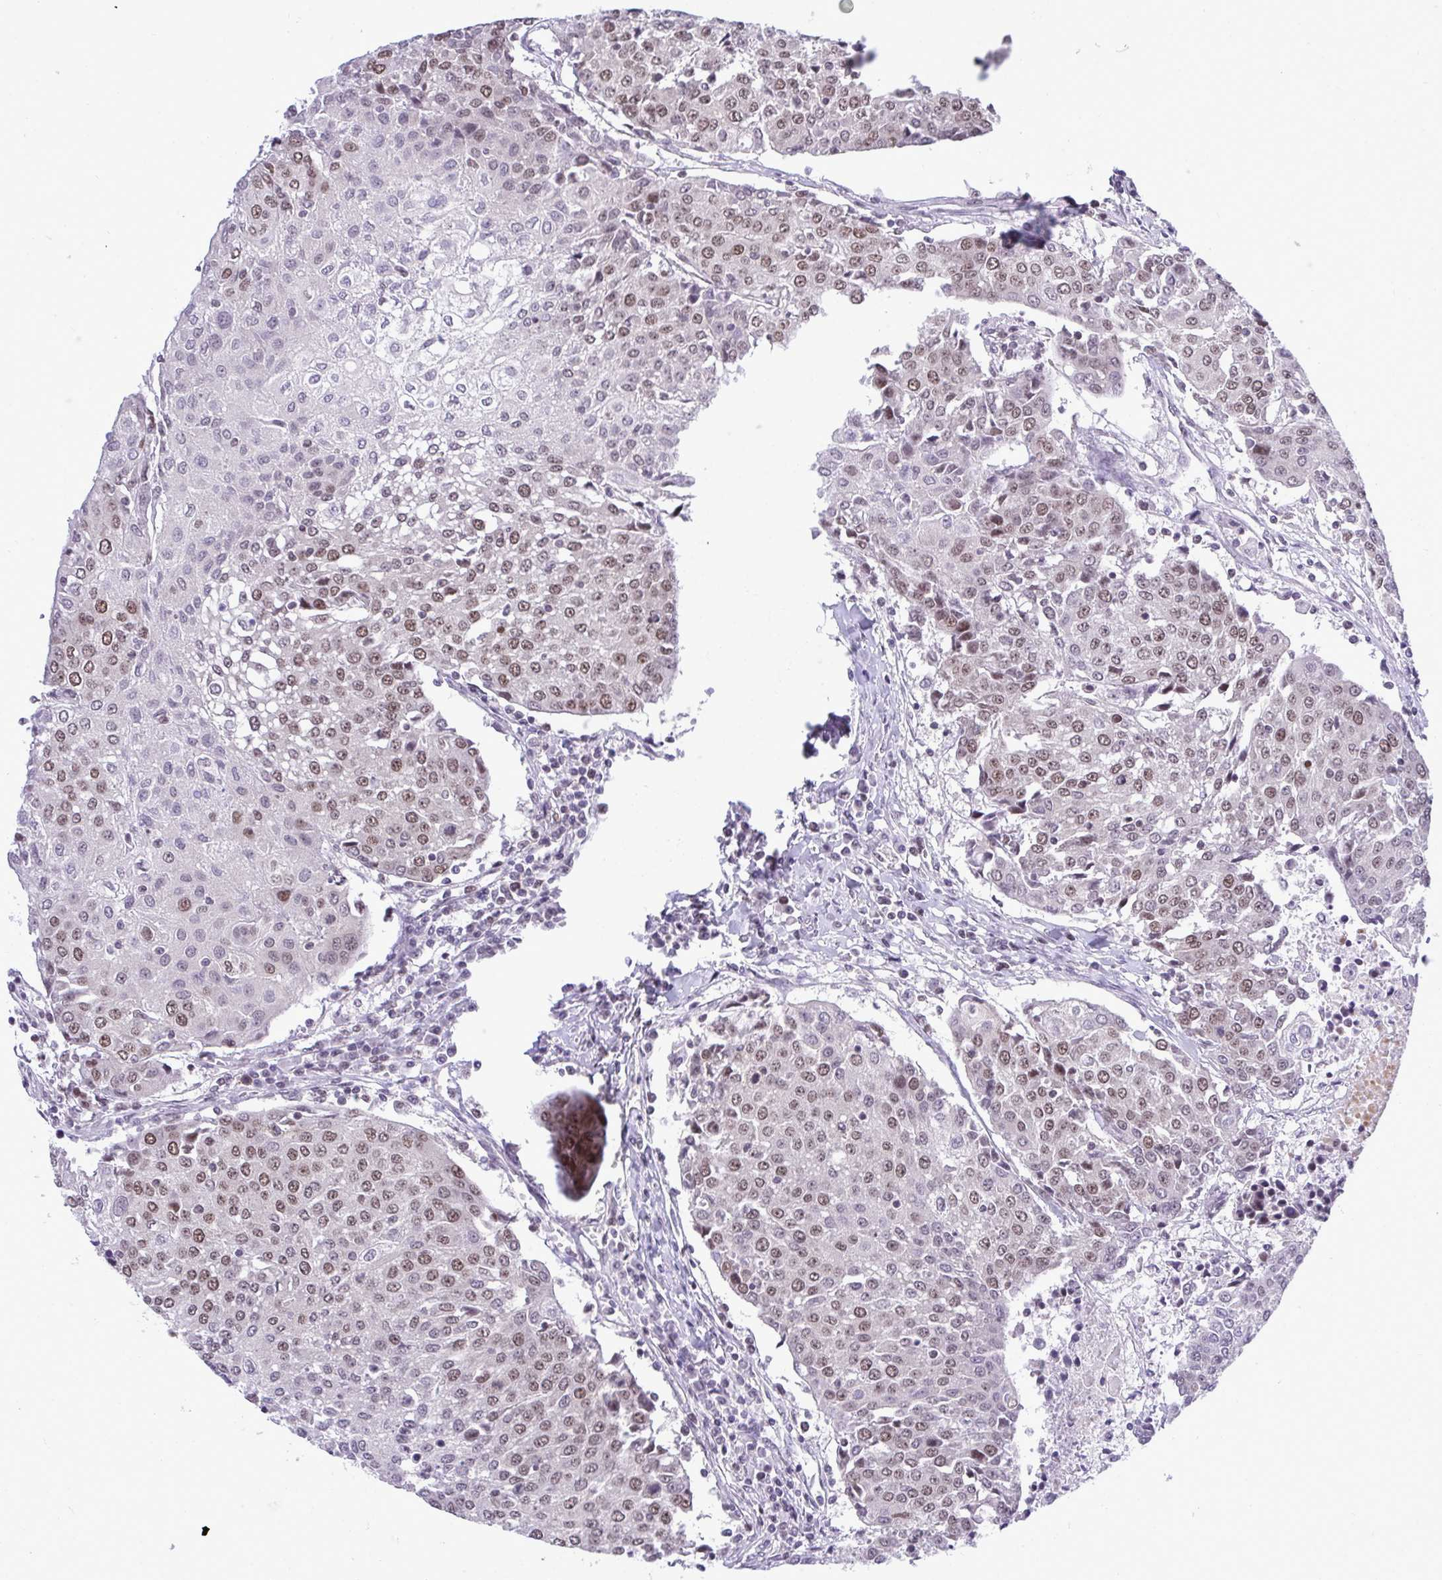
{"staining": {"intensity": "weak", "quantity": "25%-75%", "location": "nuclear"}, "tissue": "urothelial cancer", "cell_type": "Tumor cells", "image_type": "cancer", "snomed": [{"axis": "morphology", "description": "Urothelial carcinoma, High grade"}, {"axis": "topography", "description": "Urinary bladder"}], "caption": "Immunohistochemical staining of human high-grade urothelial carcinoma reveals weak nuclear protein expression in about 25%-75% of tumor cells. (DAB = brown stain, brightfield microscopy at high magnification).", "gene": "RFC4", "patient": {"sex": "female", "age": 85}}